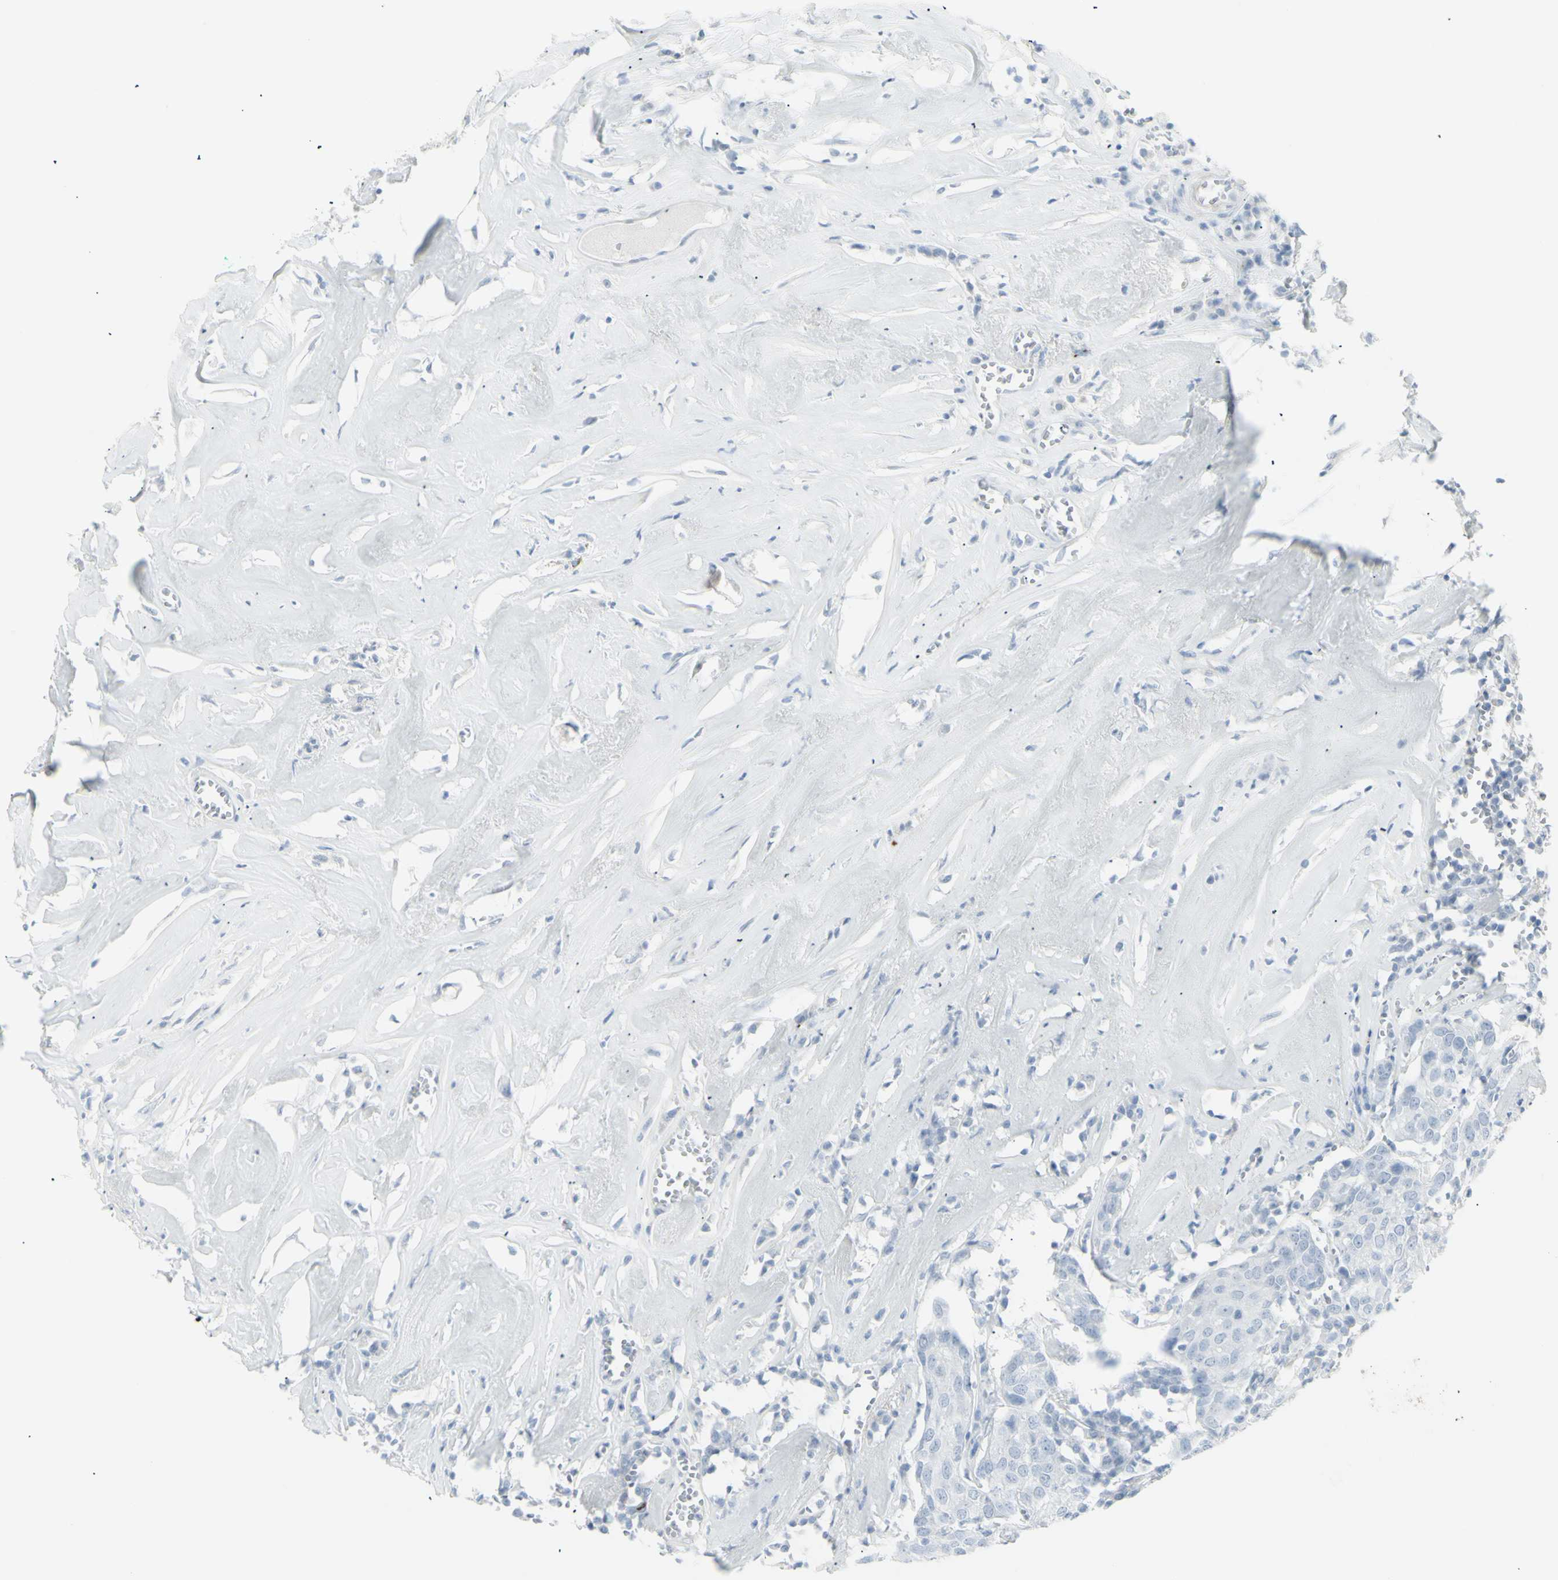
{"staining": {"intensity": "negative", "quantity": "none", "location": "none"}, "tissue": "head and neck cancer", "cell_type": "Tumor cells", "image_type": "cancer", "snomed": [{"axis": "morphology", "description": "Adenocarcinoma, NOS"}, {"axis": "topography", "description": "Salivary gland"}, {"axis": "topography", "description": "Head-Neck"}], "caption": "This is an immunohistochemistry image of head and neck cancer (adenocarcinoma). There is no staining in tumor cells.", "gene": "YBX2", "patient": {"sex": "female", "age": 65}}